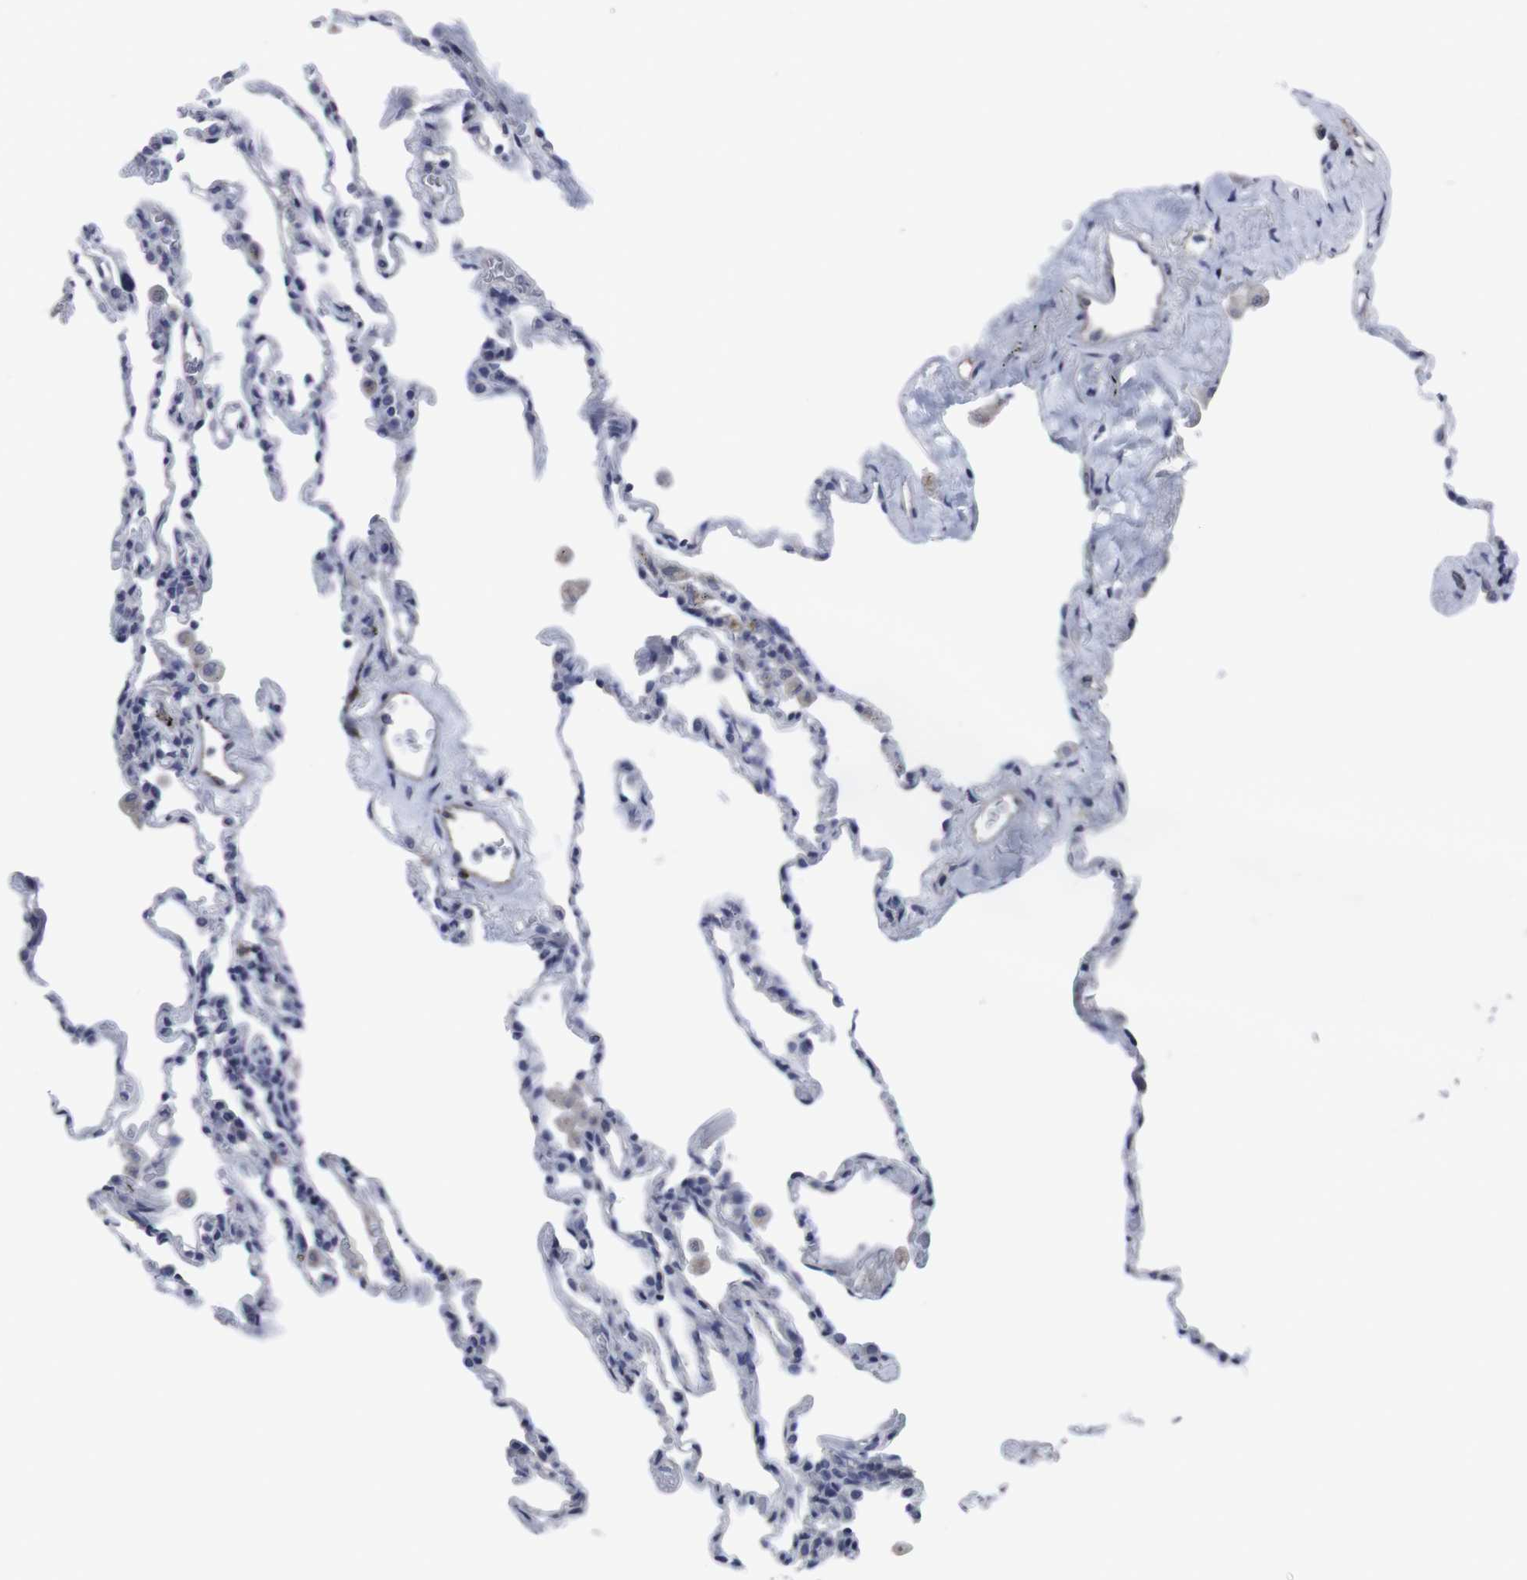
{"staining": {"intensity": "negative", "quantity": "none", "location": "none"}, "tissue": "lung", "cell_type": "Alveolar cells", "image_type": "normal", "snomed": [{"axis": "morphology", "description": "Normal tissue, NOS"}, {"axis": "topography", "description": "Lung"}], "caption": "The photomicrograph exhibits no staining of alveolar cells in benign lung. Nuclei are stained in blue.", "gene": "SNCG", "patient": {"sex": "male", "age": 59}}